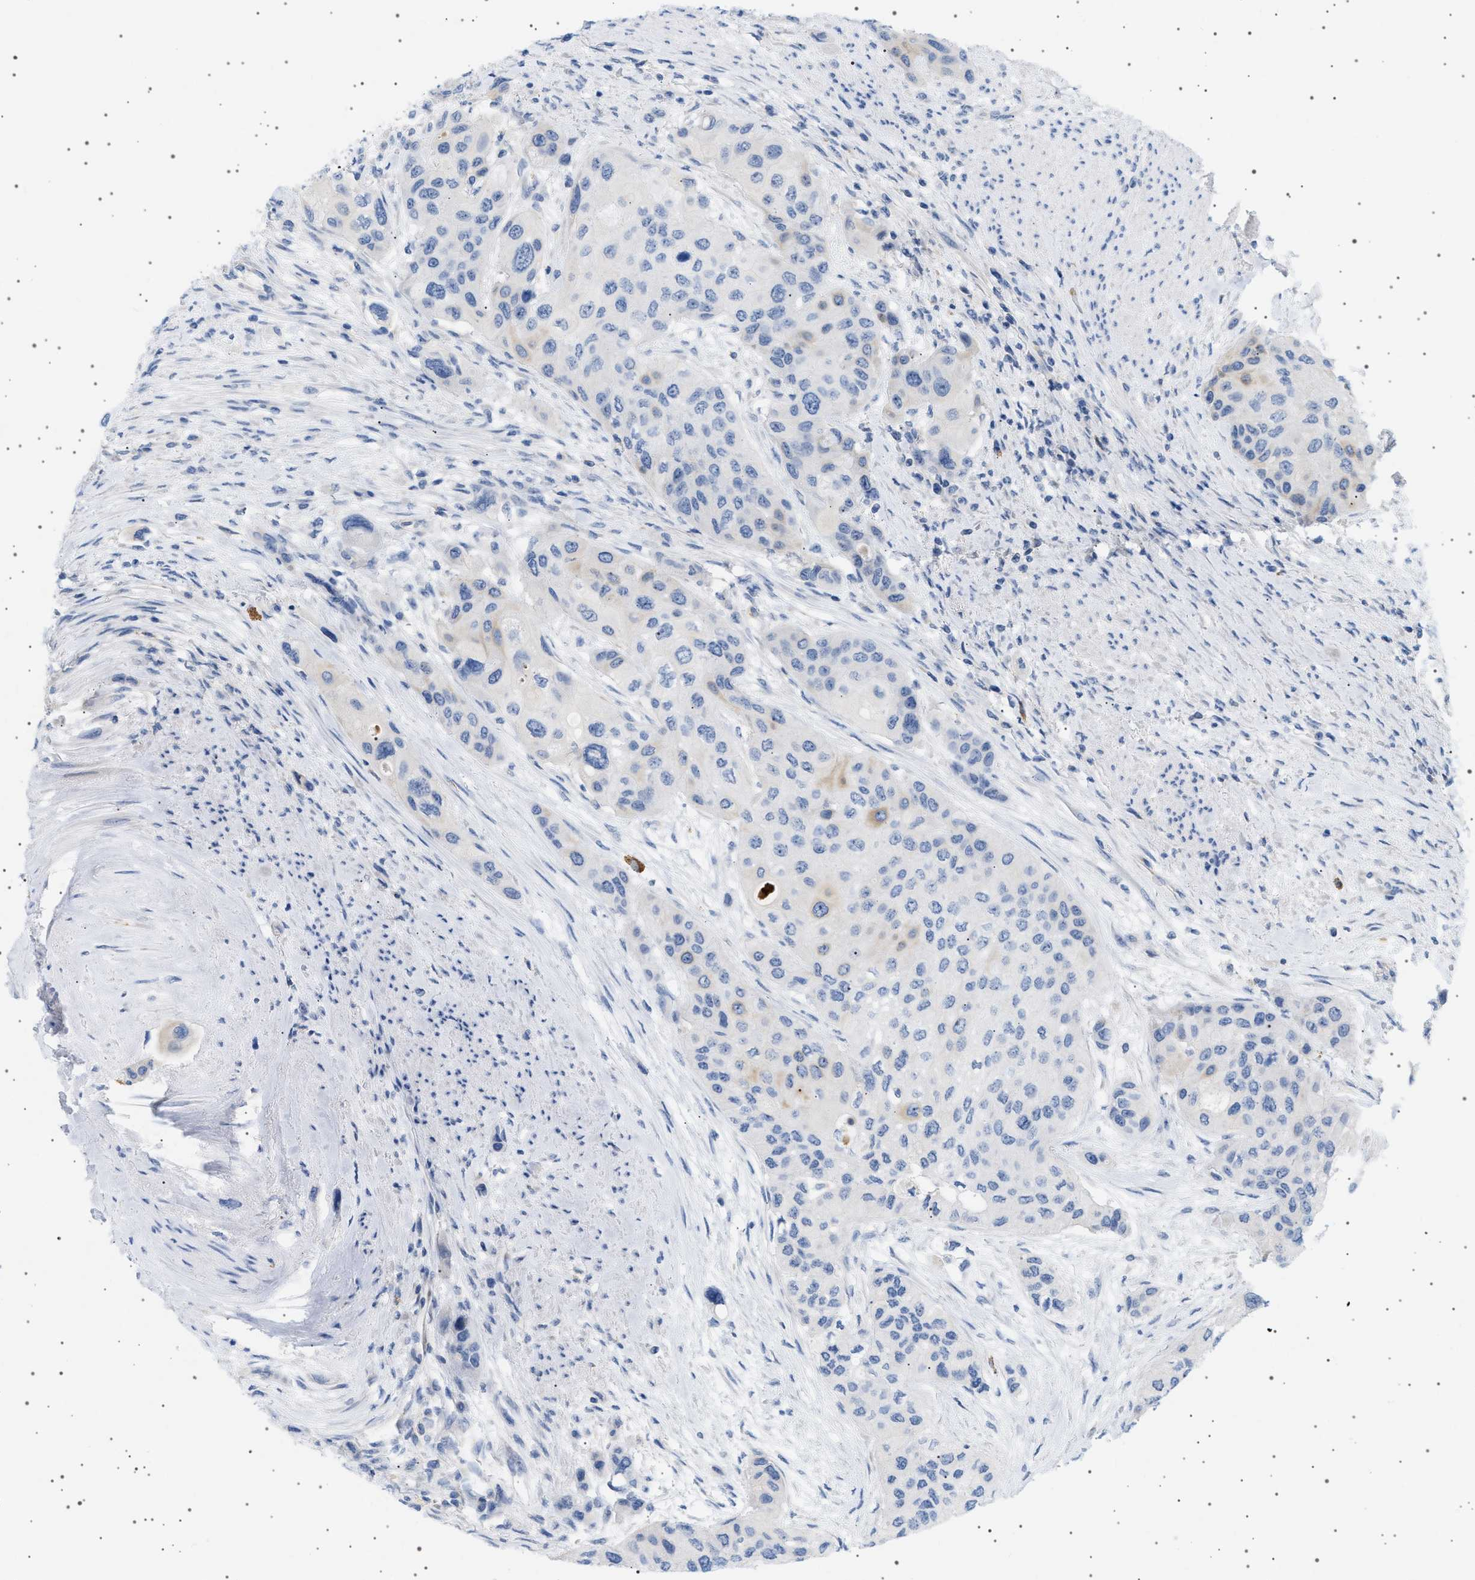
{"staining": {"intensity": "negative", "quantity": "none", "location": "none"}, "tissue": "urothelial cancer", "cell_type": "Tumor cells", "image_type": "cancer", "snomed": [{"axis": "morphology", "description": "Urothelial carcinoma, High grade"}, {"axis": "topography", "description": "Urinary bladder"}], "caption": "The photomicrograph exhibits no staining of tumor cells in urothelial cancer.", "gene": "ADCY10", "patient": {"sex": "female", "age": 56}}